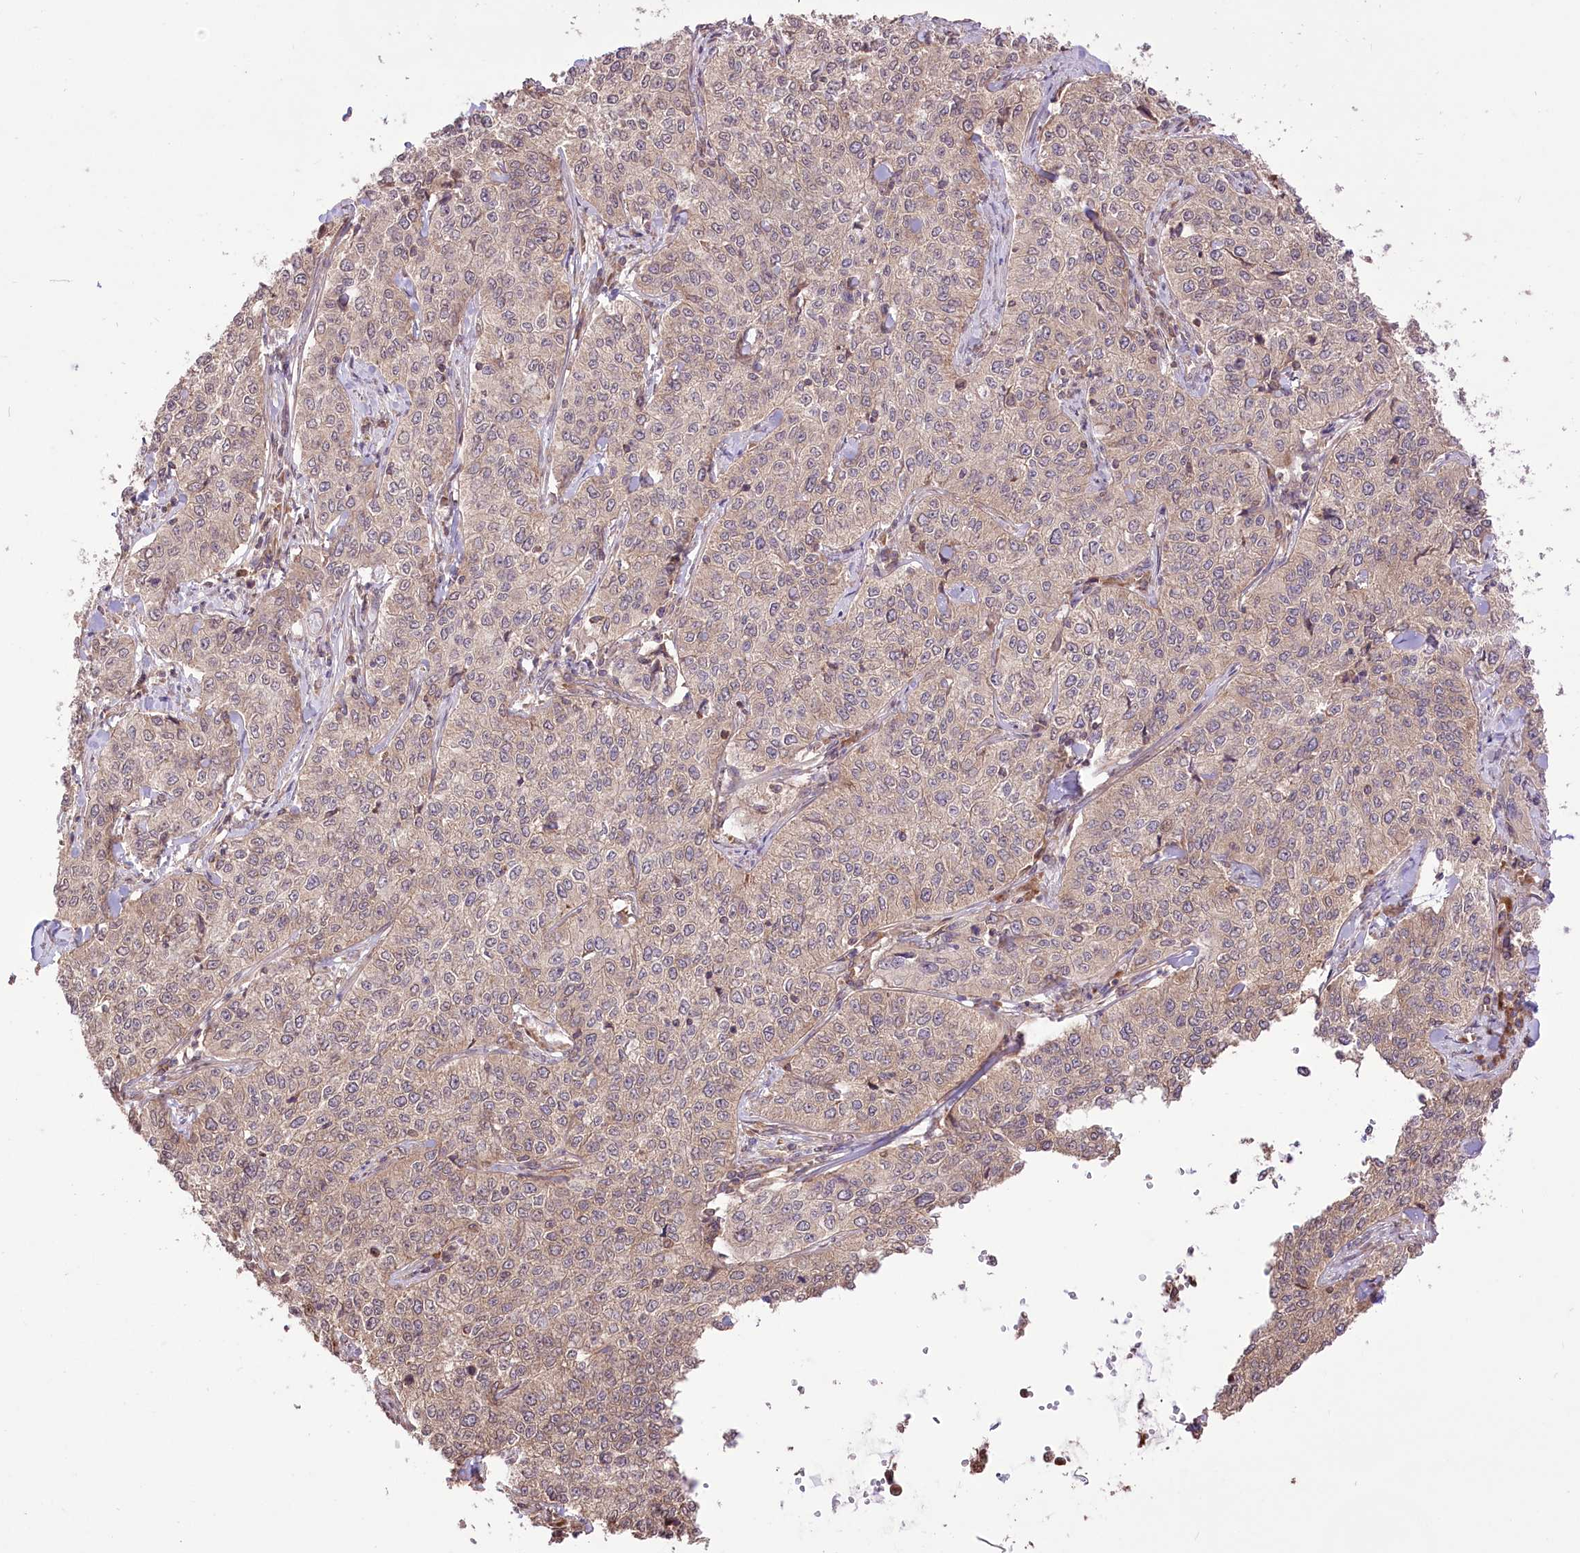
{"staining": {"intensity": "negative", "quantity": "none", "location": "none"}, "tissue": "cervical cancer", "cell_type": "Tumor cells", "image_type": "cancer", "snomed": [{"axis": "morphology", "description": "Squamous cell carcinoma, NOS"}, {"axis": "topography", "description": "Cervix"}], "caption": "Squamous cell carcinoma (cervical) was stained to show a protein in brown. There is no significant positivity in tumor cells.", "gene": "XYLB", "patient": {"sex": "female", "age": 35}}